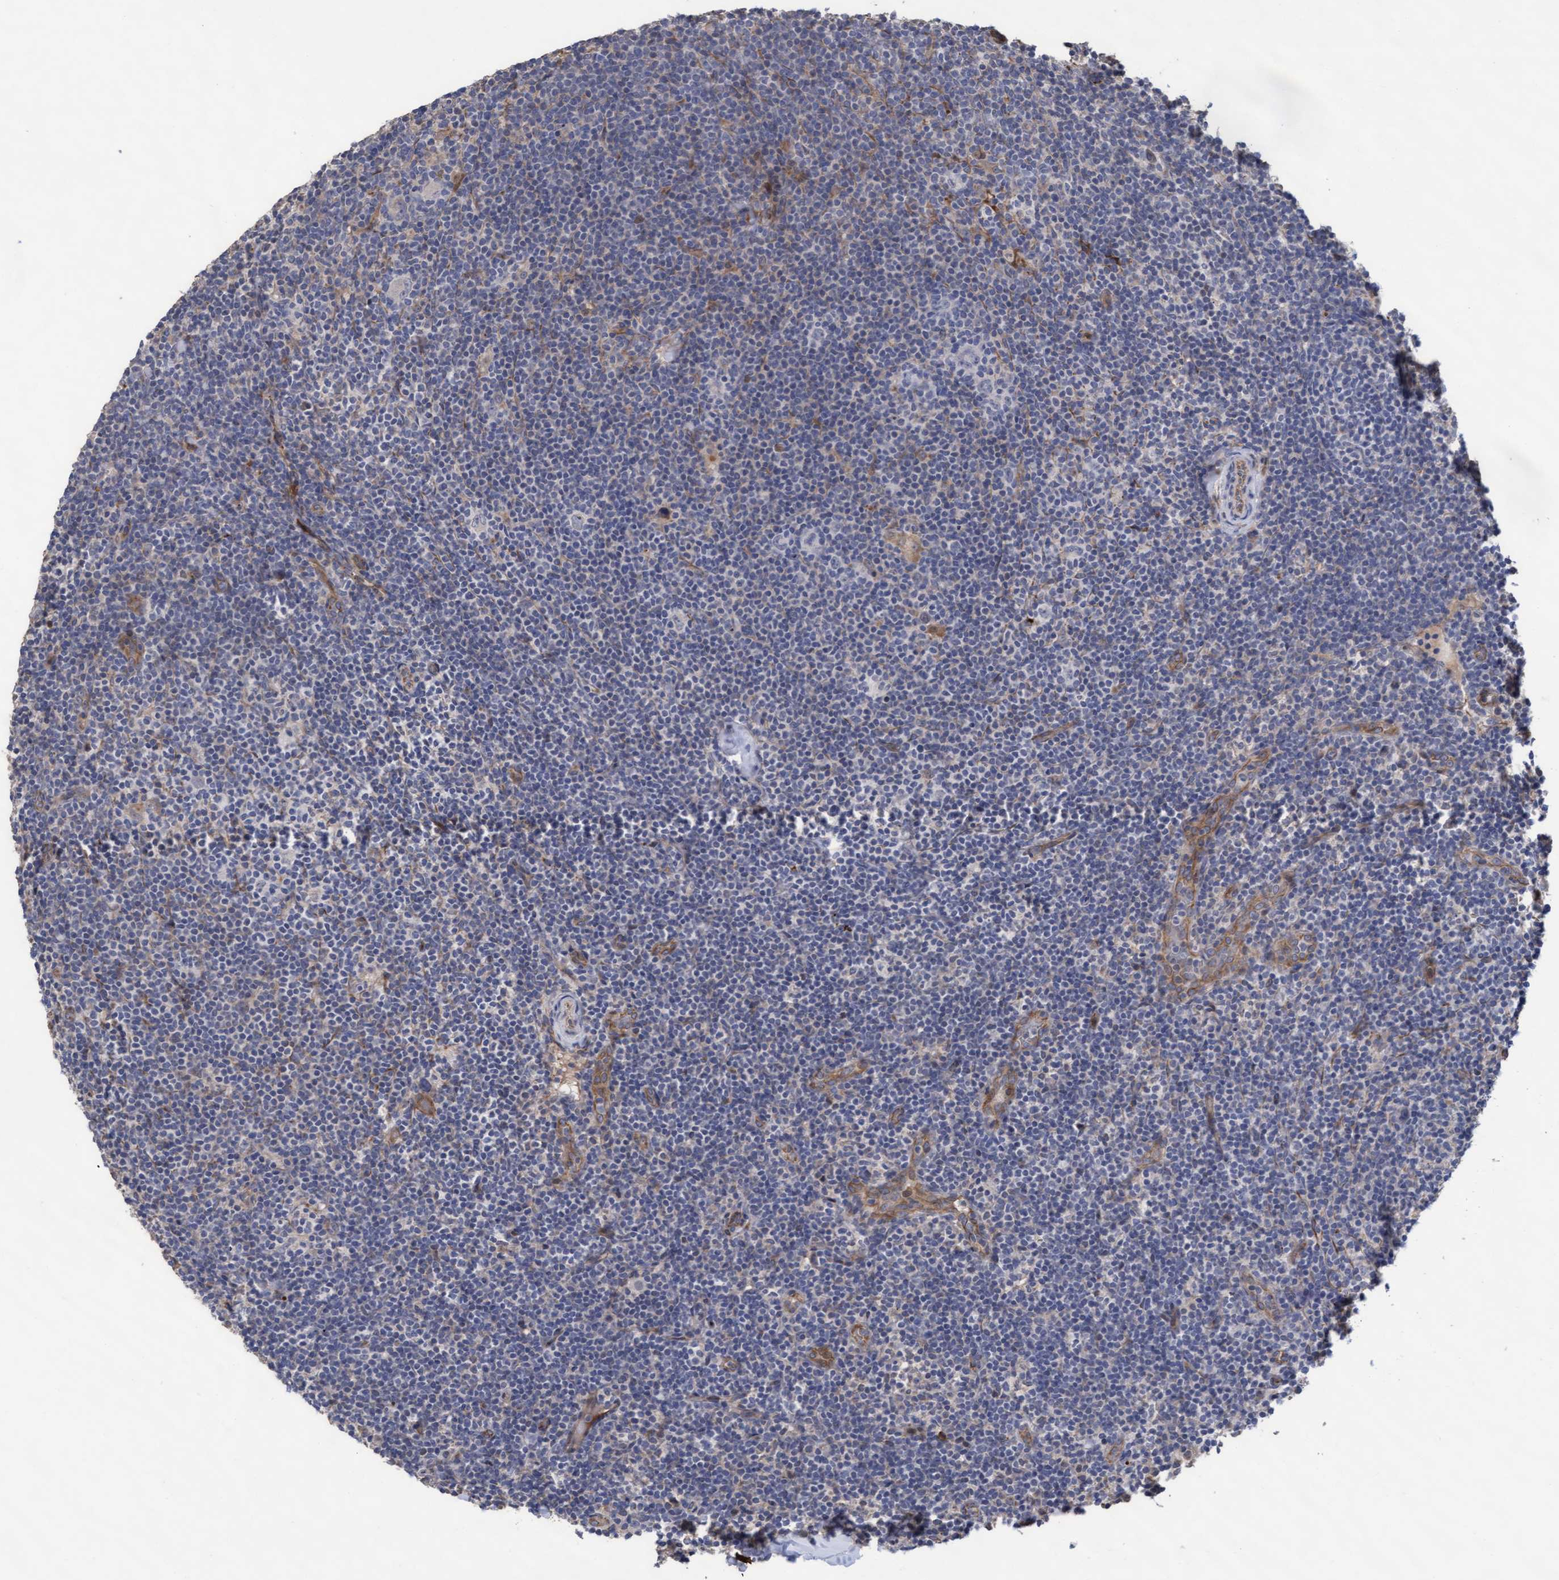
{"staining": {"intensity": "negative", "quantity": "none", "location": "none"}, "tissue": "lymphoma", "cell_type": "Tumor cells", "image_type": "cancer", "snomed": [{"axis": "morphology", "description": "Hodgkin's disease, NOS"}, {"axis": "topography", "description": "Lymph node"}], "caption": "Hodgkin's disease stained for a protein using IHC demonstrates no positivity tumor cells.", "gene": "KRT24", "patient": {"sex": "female", "age": 57}}